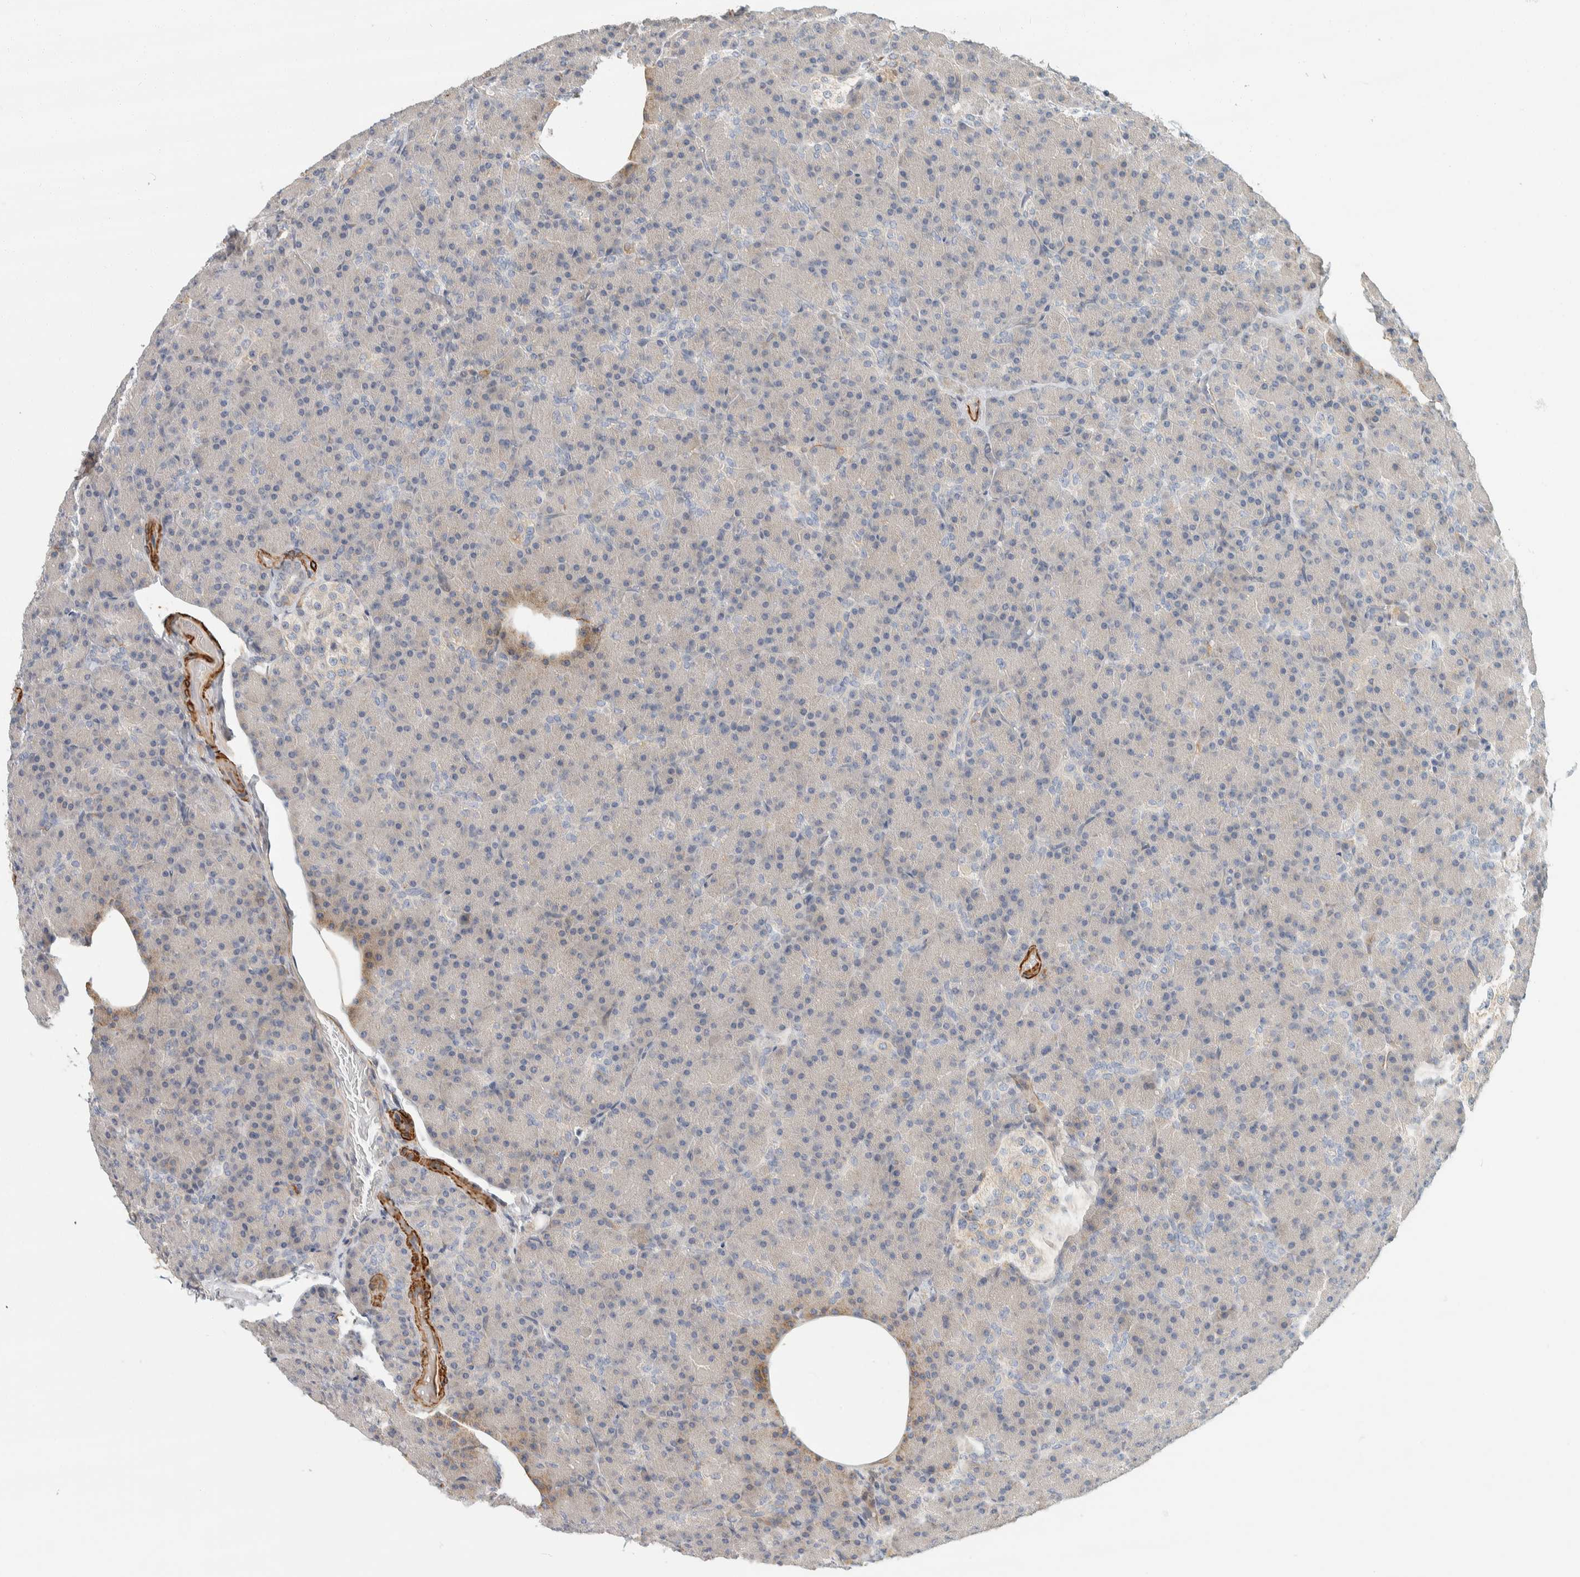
{"staining": {"intensity": "weak", "quantity": "<25%", "location": "cytoplasmic/membranous"}, "tissue": "pancreas", "cell_type": "Exocrine glandular cells", "image_type": "normal", "snomed": [{"axis": "morphology", "description": "Normal tissue, NOS"}, {"axis": "topography", "description": "Pancreas"}], "caption": "Immunohistochemistry (IHC) image of normal pancreas: human pancreas stained with DAB displays no significant protein expression in exocrine glandular cells.", "gene": "CDR2", "patient": {"sex": "female", "age": 43}}